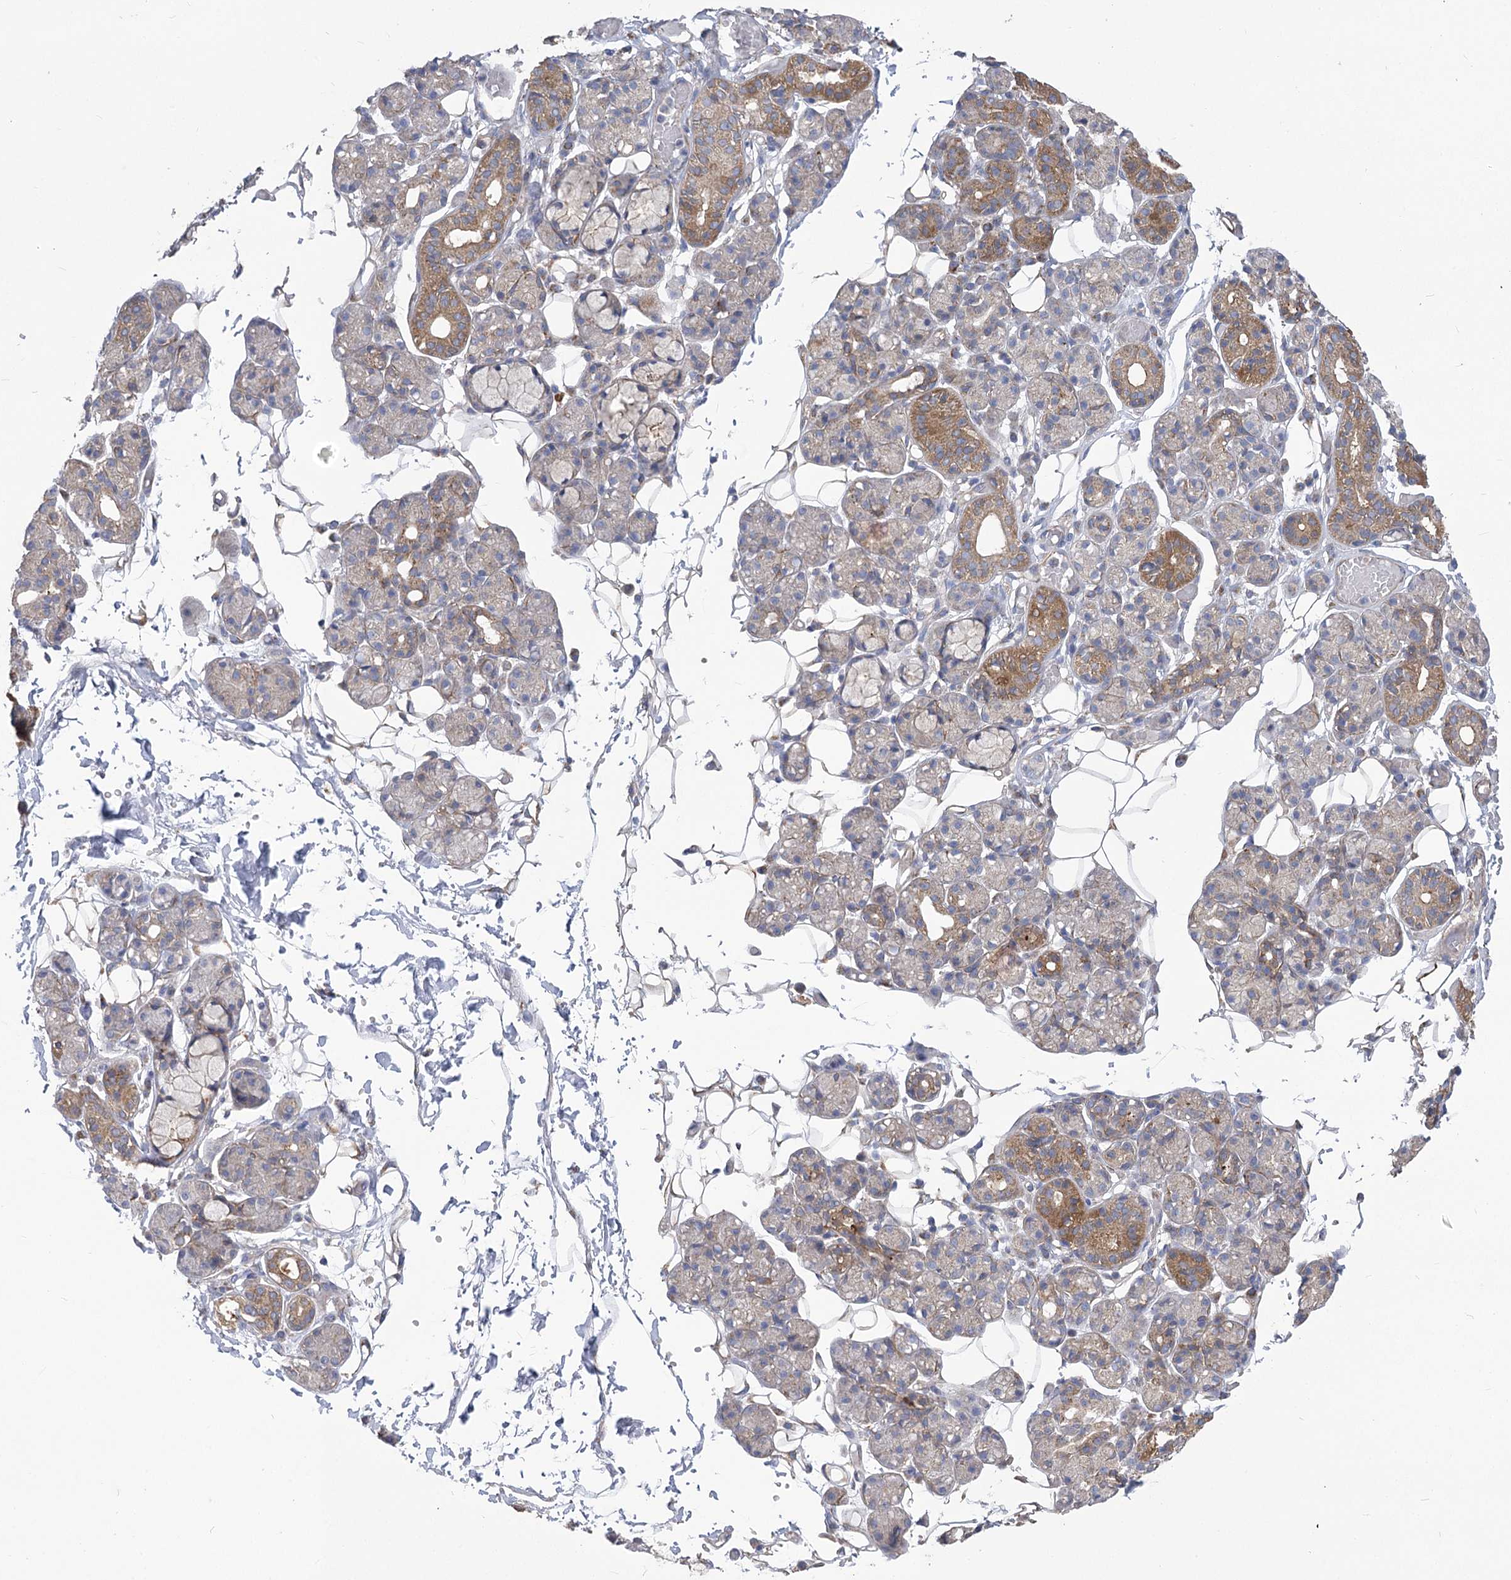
{"staining": {"intensity": "moderate", "quantity": "<25%", "location": "cytoplasmic/membranous"}, "tissue": "salivary gland", "cell_type": "Glandular cells", "image_type": "normal", "snomed": [{"axis": "morphology", "description": "Normal tissue, NOS"}, {"axis": "topography", "description": "Salivary gland"}], "caption": "The micrograph shows immunohistochemical staining of benign salivary gland. There is moderate cytoplasmic/membranous expression is appreciated in approximately <25% of glandular cells.", "gene": "RMDN2", "patient": {"sex": "male", "age": 63}}